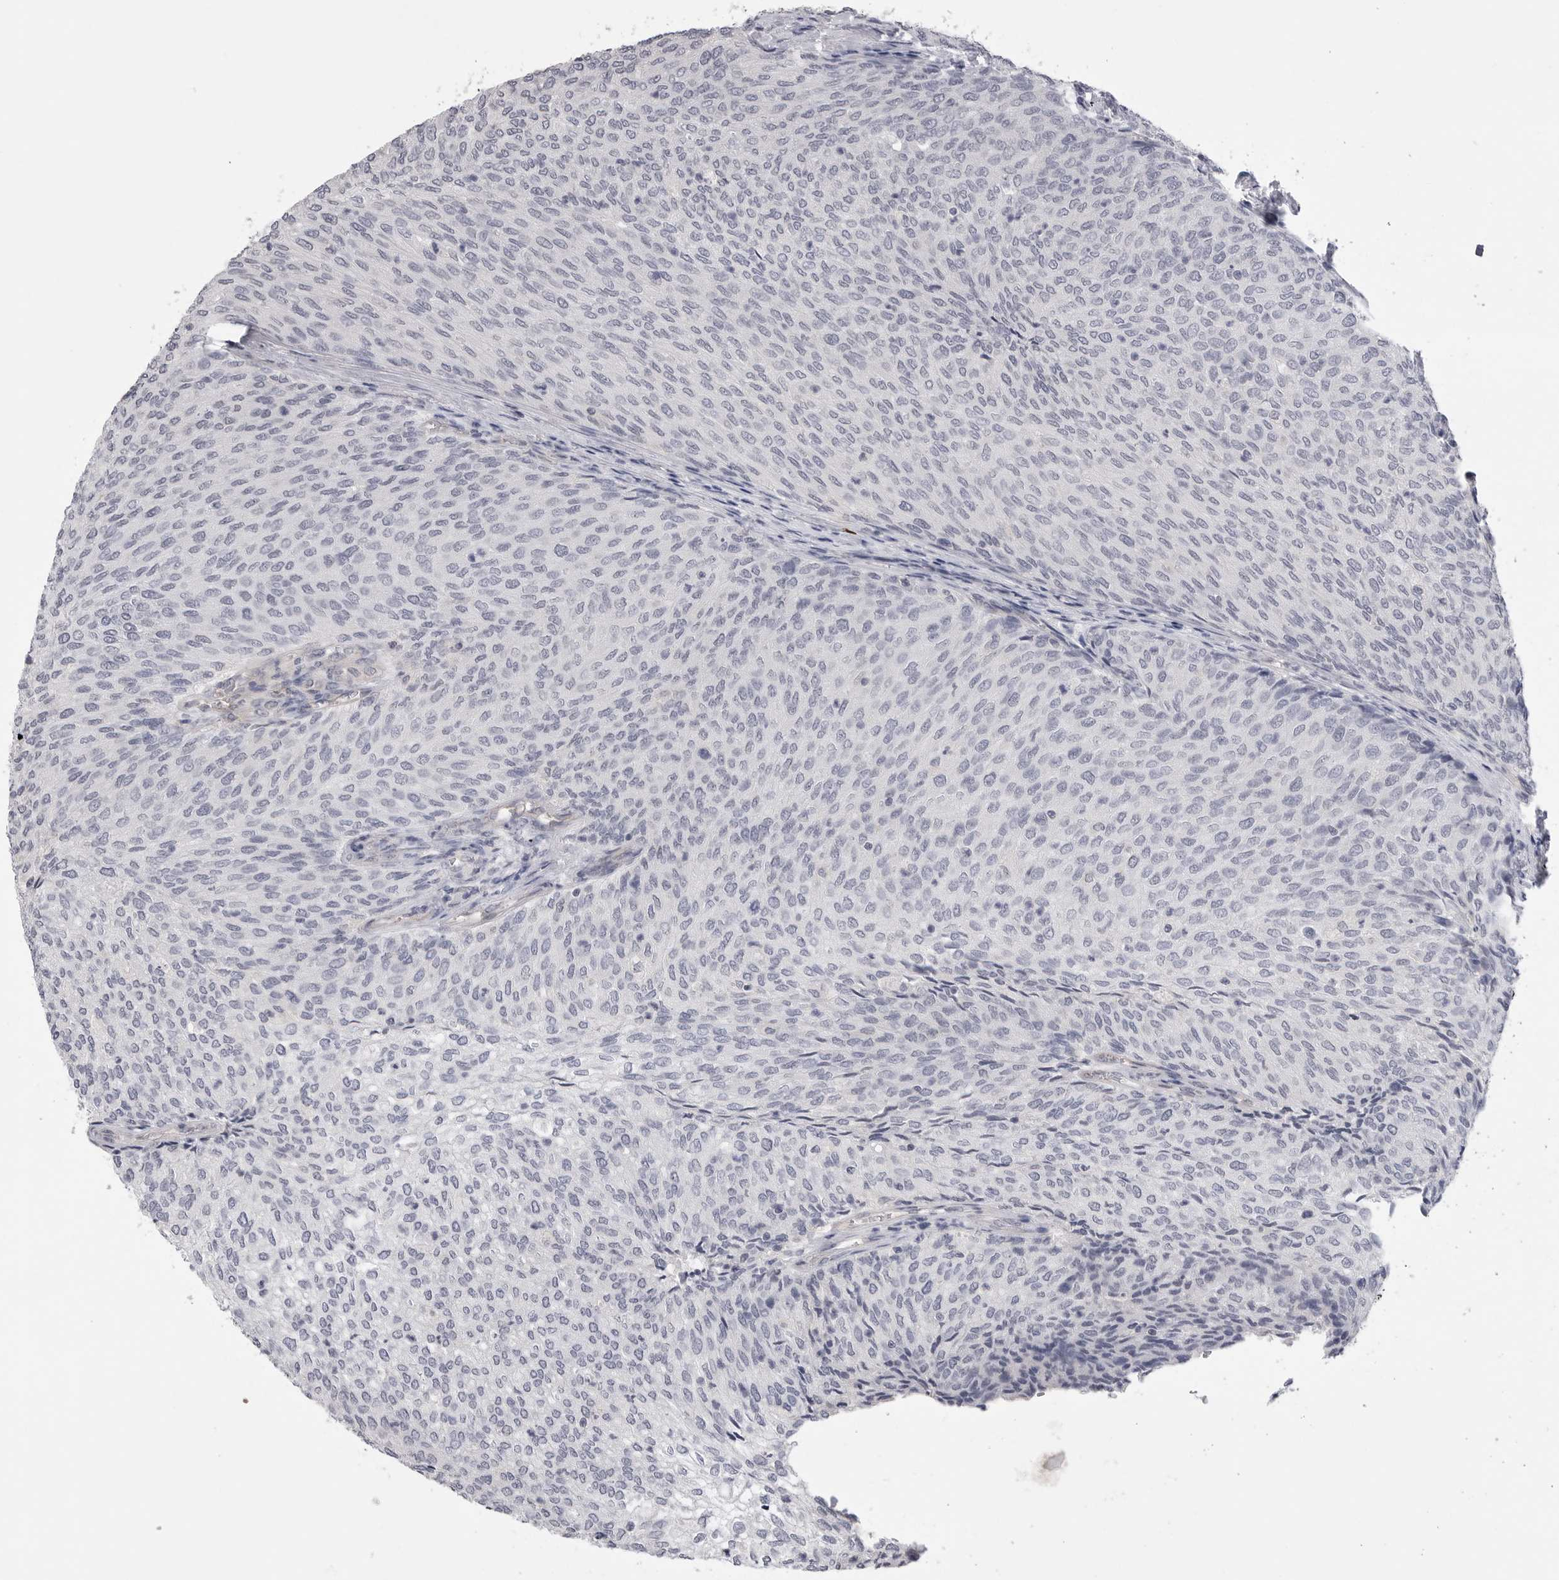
{"staining": {"intensity": "negative", "quantity": "none", "location": "none"}, "tissue": "urothelial cancer", "cell_type": "Tumor cells", "image_type": "cancer", "snomed": [{"axis": "morphology", "description": "Urothelial carcinoma, Low grade"}, {"axis": "topography", "description": "Urinary bladder"}], "caption": "Immunohistochemistry (IHC) image of urothelial cancer stained for a protein (brown), which displays no expression in tumor cells.", "gene": "DLGAP3", "patient": {"sex": "female", "age": 79}}